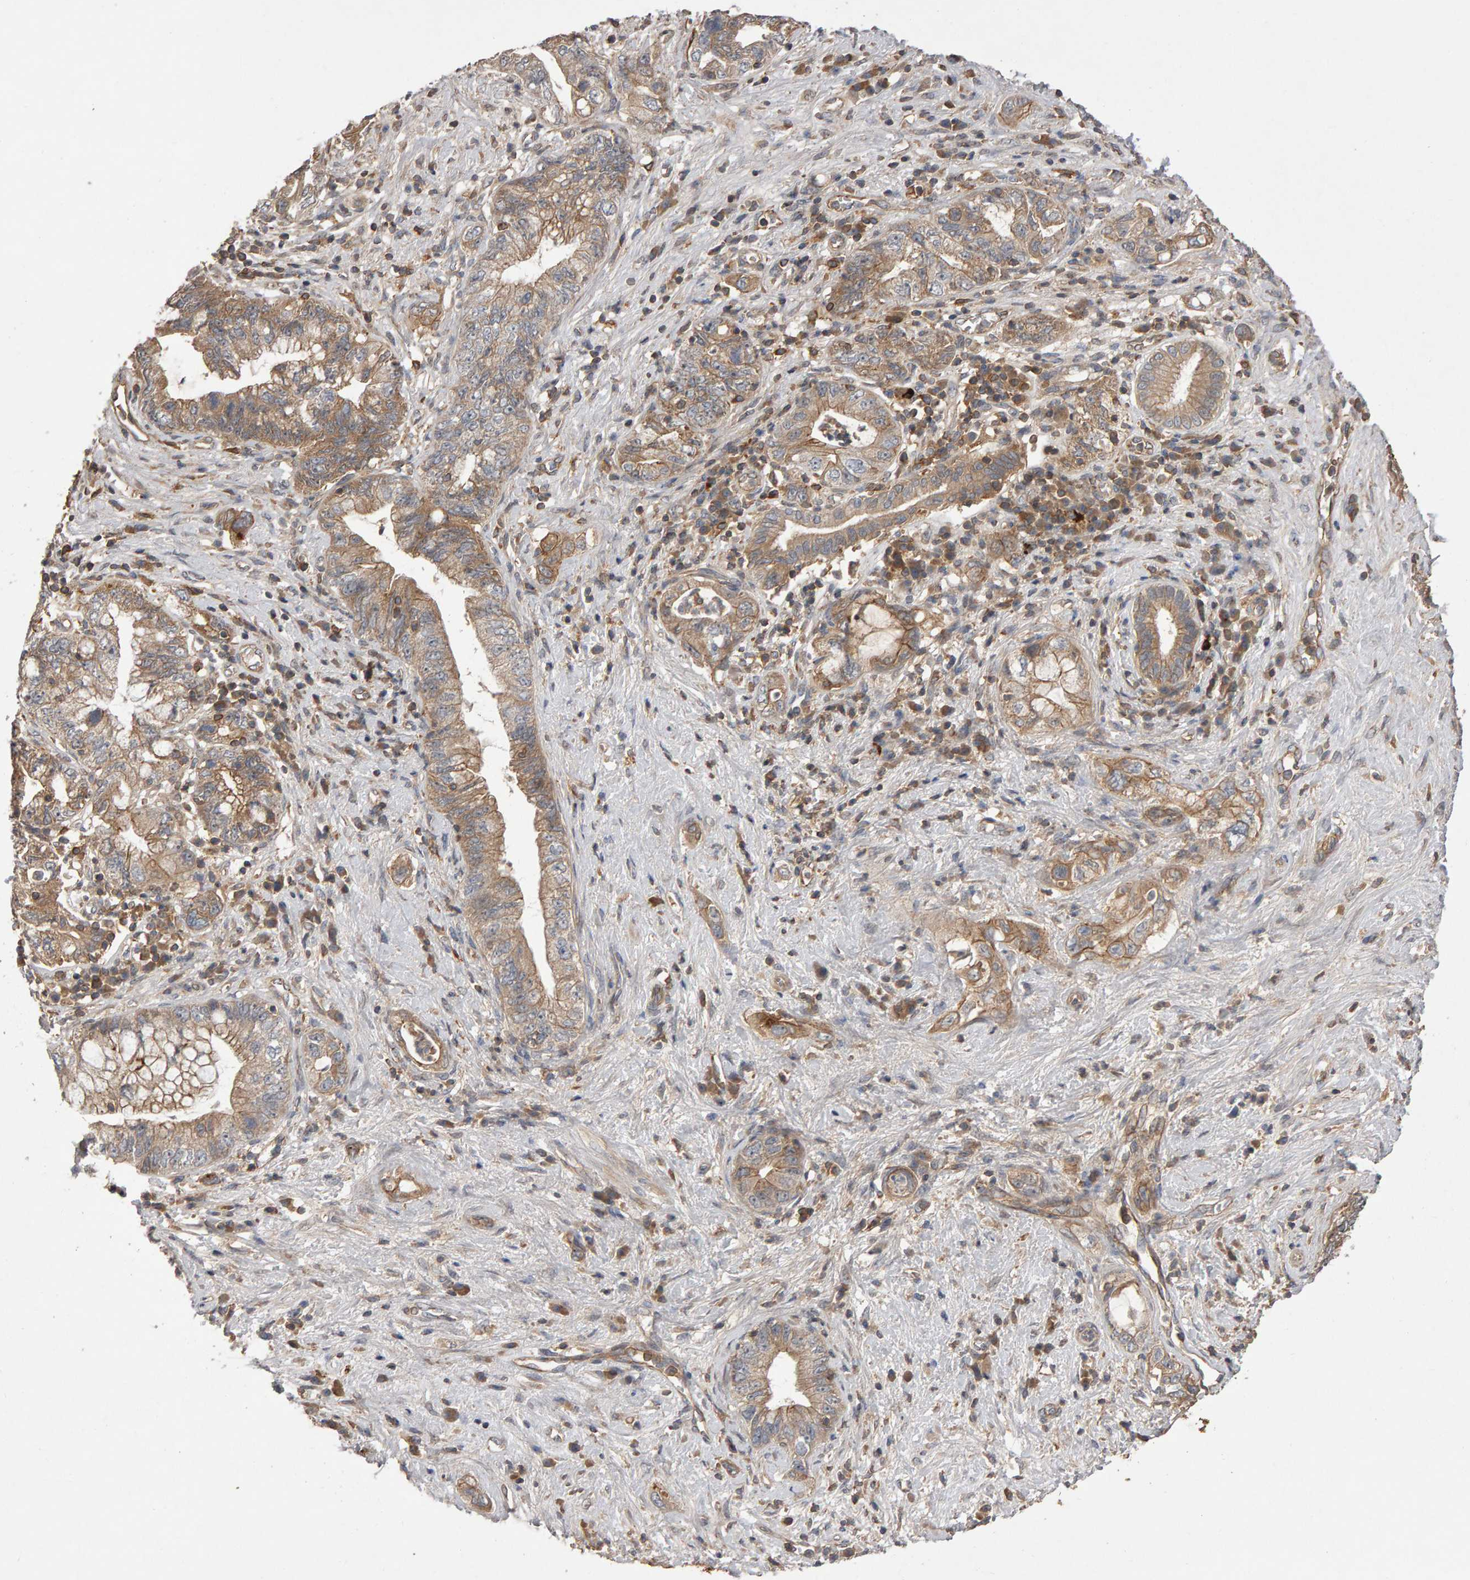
{"staining": {"intensity": "weak", "quantity": ">75%", "location": "cytoplasmic/membranous"}, "tissue": "pancreatic cancer", "cell_type": "Tumor cells", "image_type": "cancer", "snomed": [{"axis": "morphology", "description": "Adenocarcinoma, NOS"}, {"axis": "topography", "description": "Pancreas"}], "caption": "Immunohistochemistry micrograph of human pancreatic cancer (adenocarcinoma) stained for a protein (brown), which reveals low levels of weak cytoplasmic/membranous expression in approximately >75% of tumor cells.", "gene": "PGS1", "patient": {"sex": "female", "age": 73}}